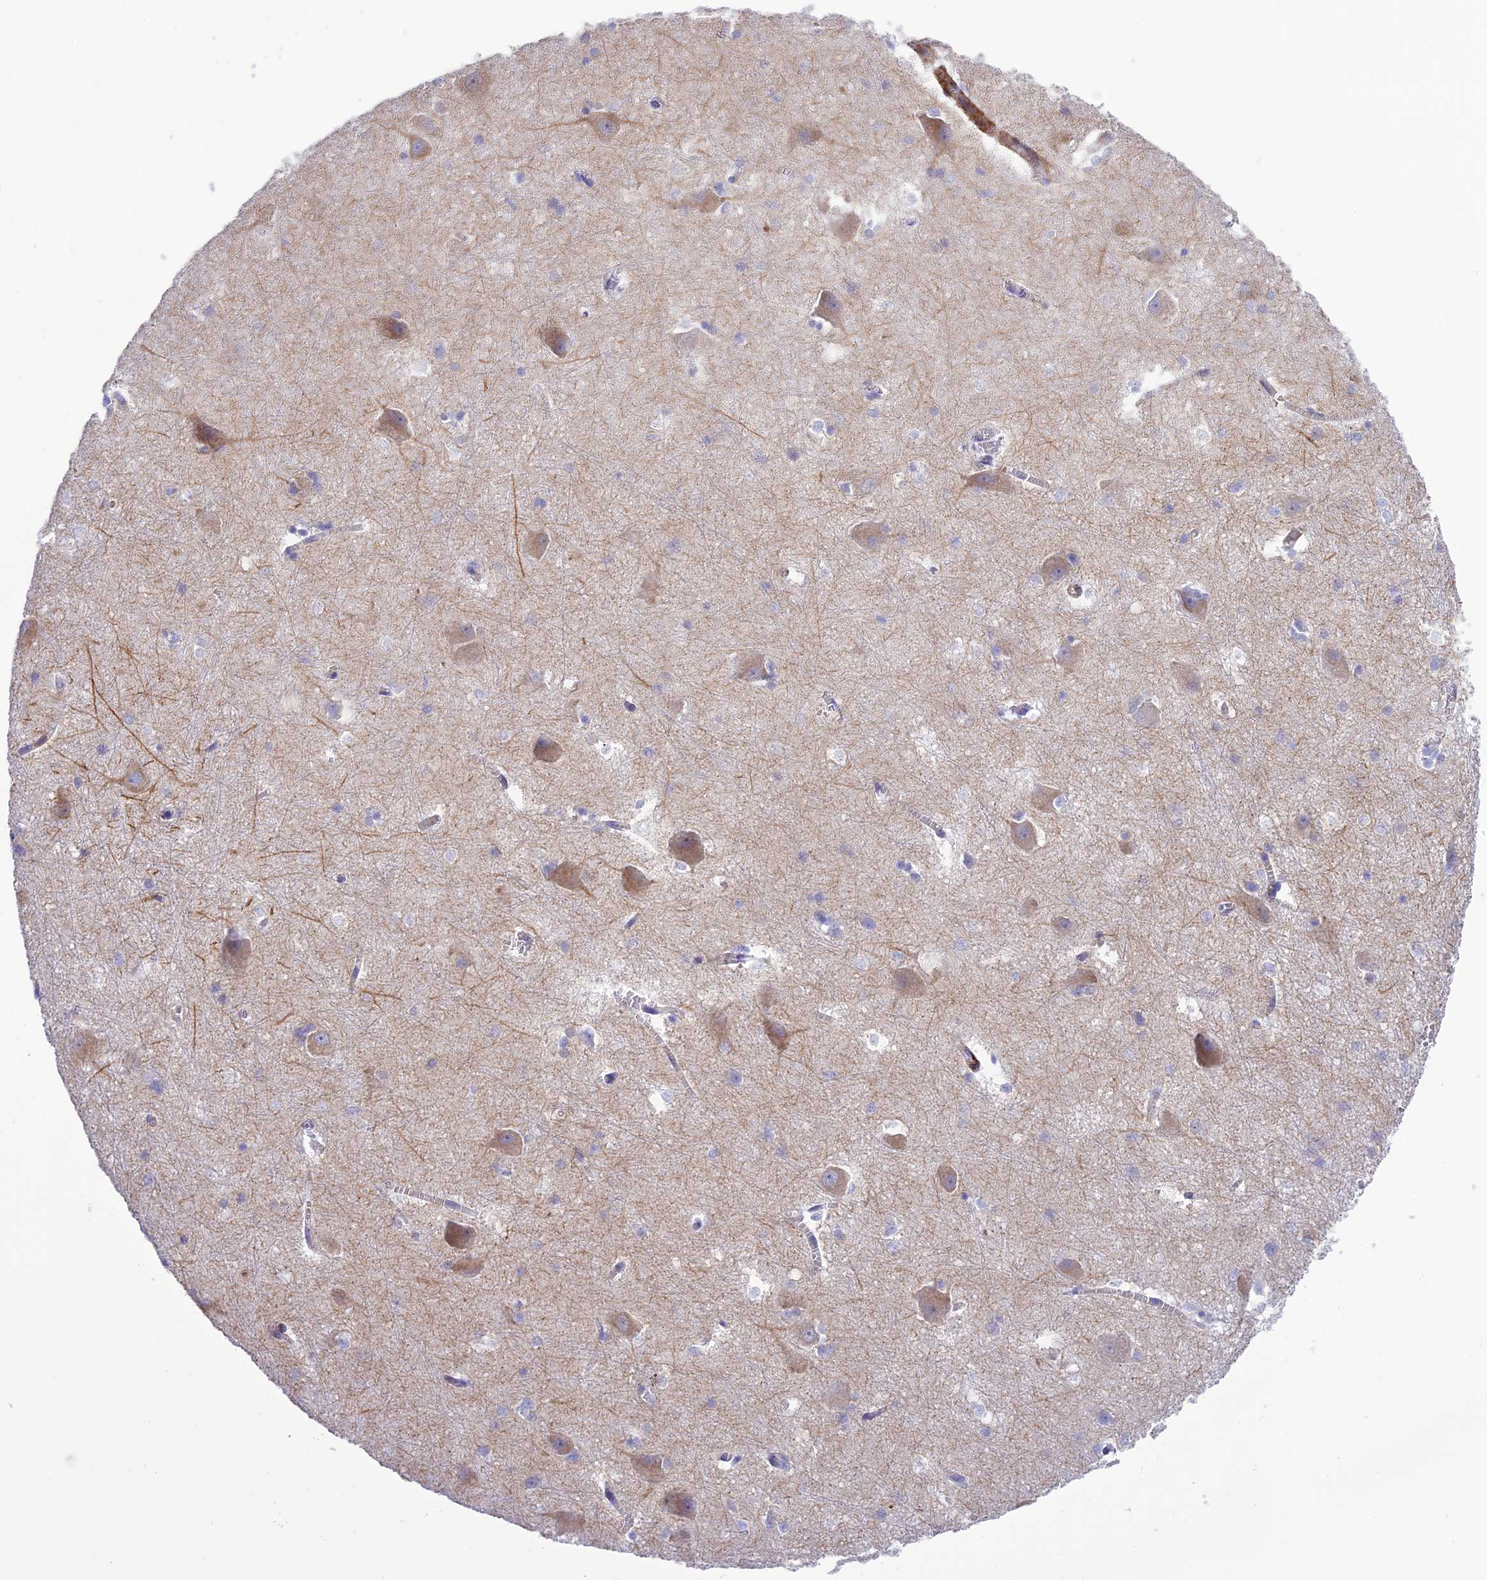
{"staining": {"intensity": "negative", "quantity": "none", "location": "none"}, "tissue": "caudate", "cell_type": "Glial cells", "image_type": "normal", "snomed": [{"axis": "morphology", "description": "Normal tissue, NOS"}, {"axis": "topography", "description": "Lateral ventricle wall"}], "caption": "Glial cells are negative for protein expression in benign human caudate. The staining is performed using DAB brown chromogen with nuclei counter-stained in using hematoxylin.", "gene": "FRA10AC1", "patient": {"sex": "male", "age": 37}}